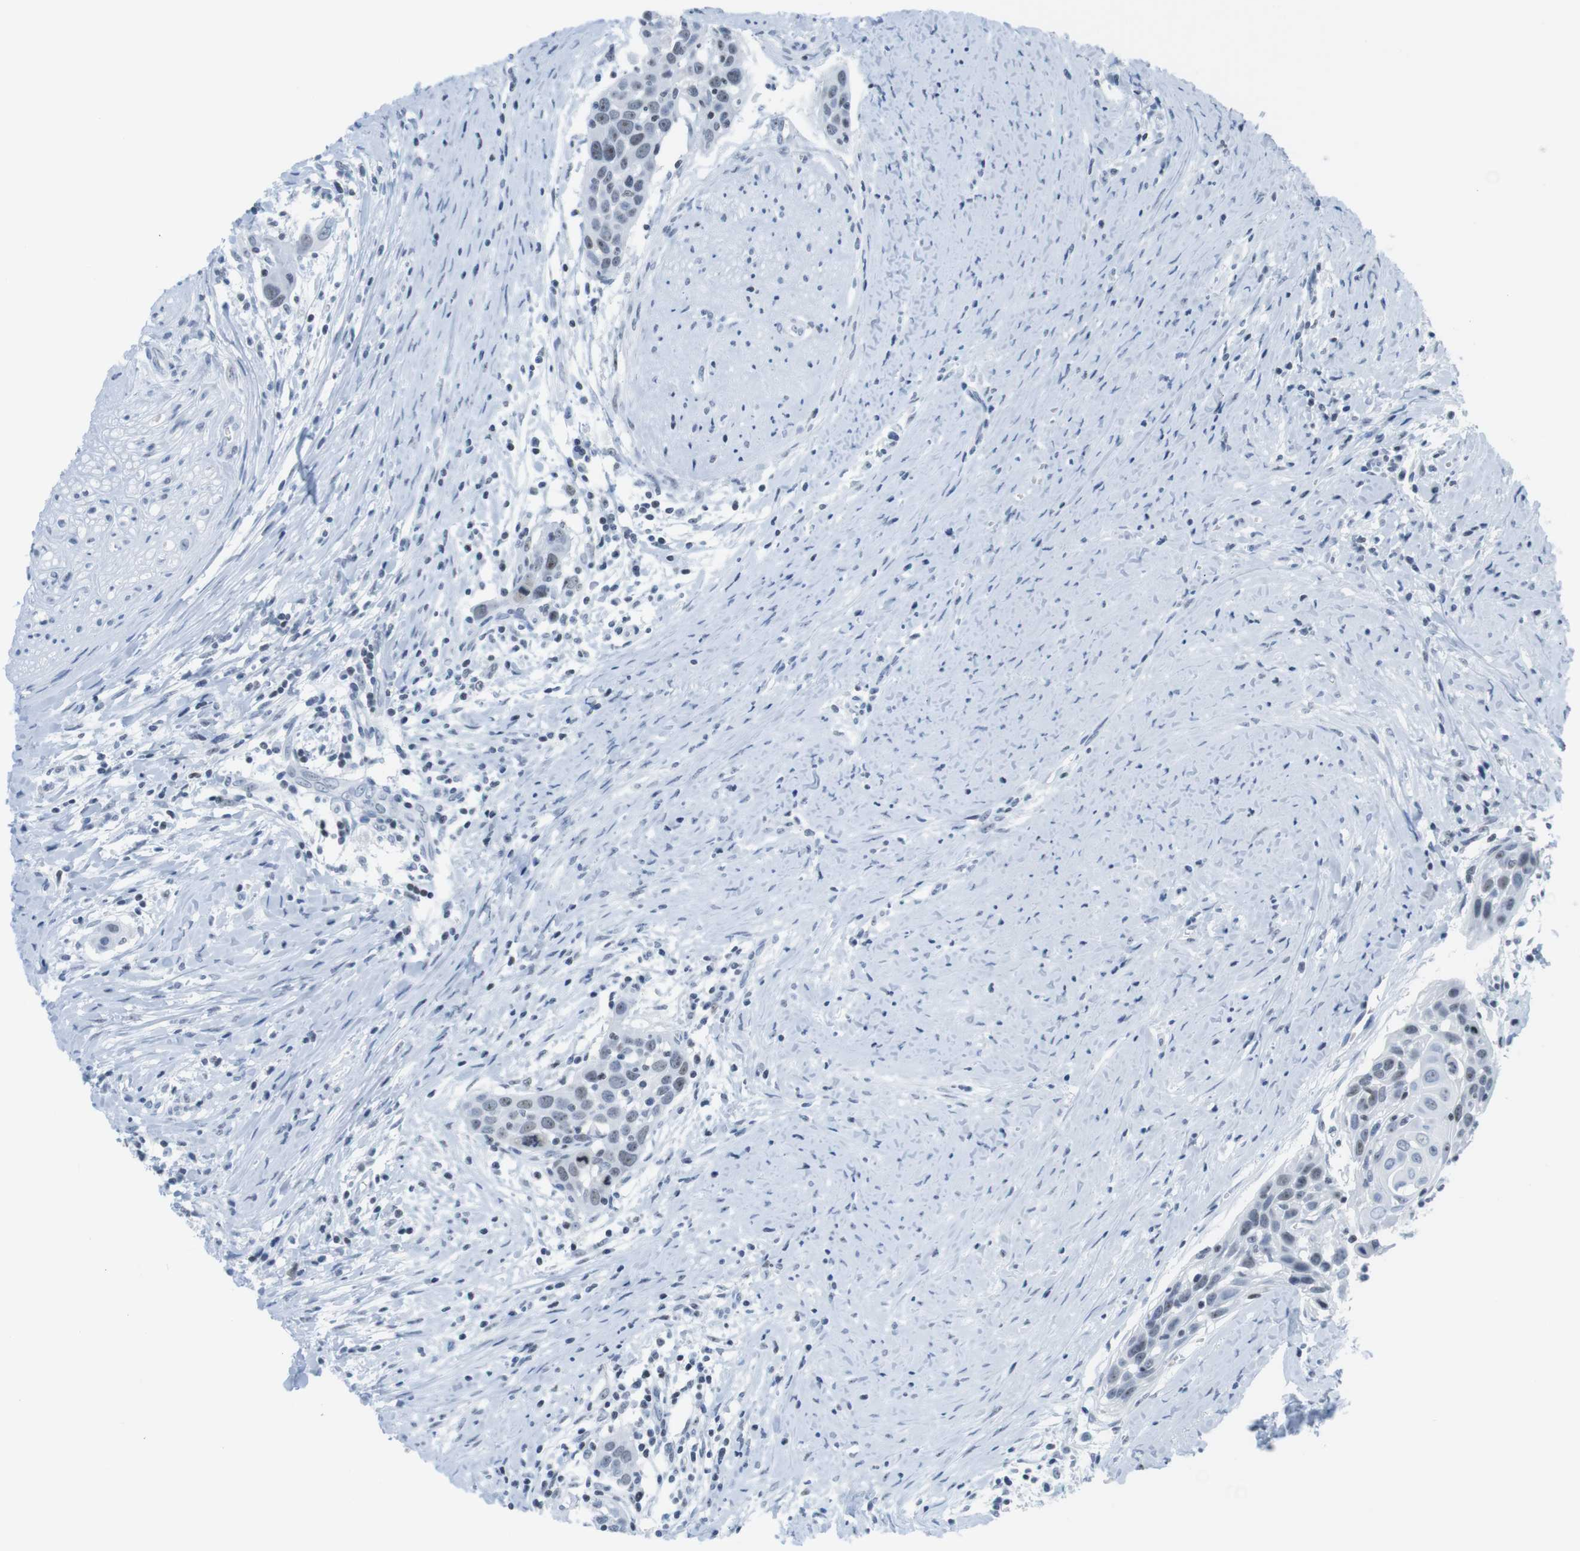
{"staining": {"intensity": "weak", "quantity": "25%-75%", "location": "nuclear"}, "tissue": "head and neck cancer", "cell_type": "Tumor cells", "image_type": "cancer", "snomed": [{"axis": "morphology", "description": "Squamous cell carcinoma, NOS"}, {"axis": "topography", "description": "Oral tissue"}, {"axis": "topography", "description": "Head-Neck"}], "caption": "Immunohistochemical staining of human head and neck cancer reveals low levels of weak nuclear staining in about 25%-75% of tumor cells. The protein of interest is shown in brown color, while the nuclei are stained blue.", "gene": "NIFK", "patient": {"sex": "female", "age": 50}}